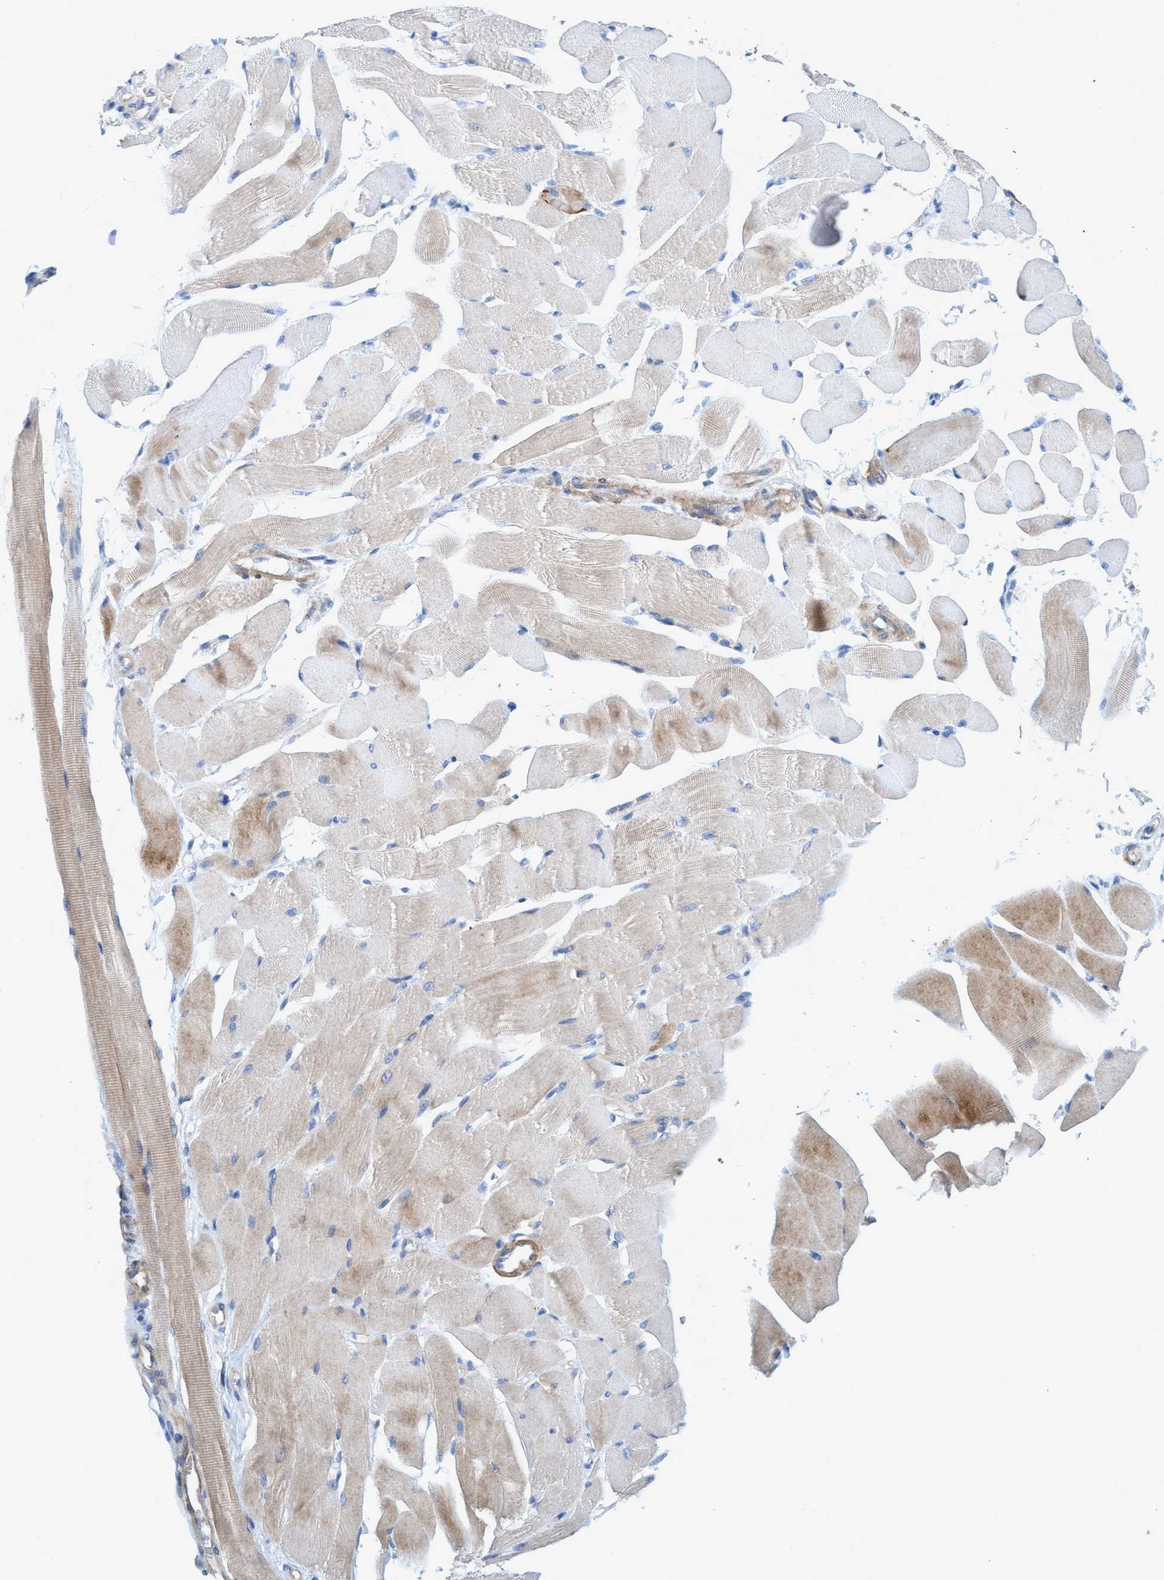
{"staining": {"intensity": "weak", "quantity": ">75%", "location": "cytoplasmic/membranous"}, "tissue": "skeletal muscle", "cell_type": "Myocytes", "image_type": "normal", "snomed": [{"axis": "morphology", "description": "Normal tissue, NOS"}, {"axis": "topography", "description": "Skeletal muscle"}, {"axis": "topography", "description": "Peripheral nerve tissue"}], "caption": "Brown immunohistochemical staining in unremarkable skeletal muscle shows weak cytoplasmic/membranous expression in about >75% of myocytes. (DAB (3,3'-diaminobenzidine) IHC with brightfield microscopy, high magnification).", "gene": "GULP1", "patient": {"sex": "female", "age": 84}}